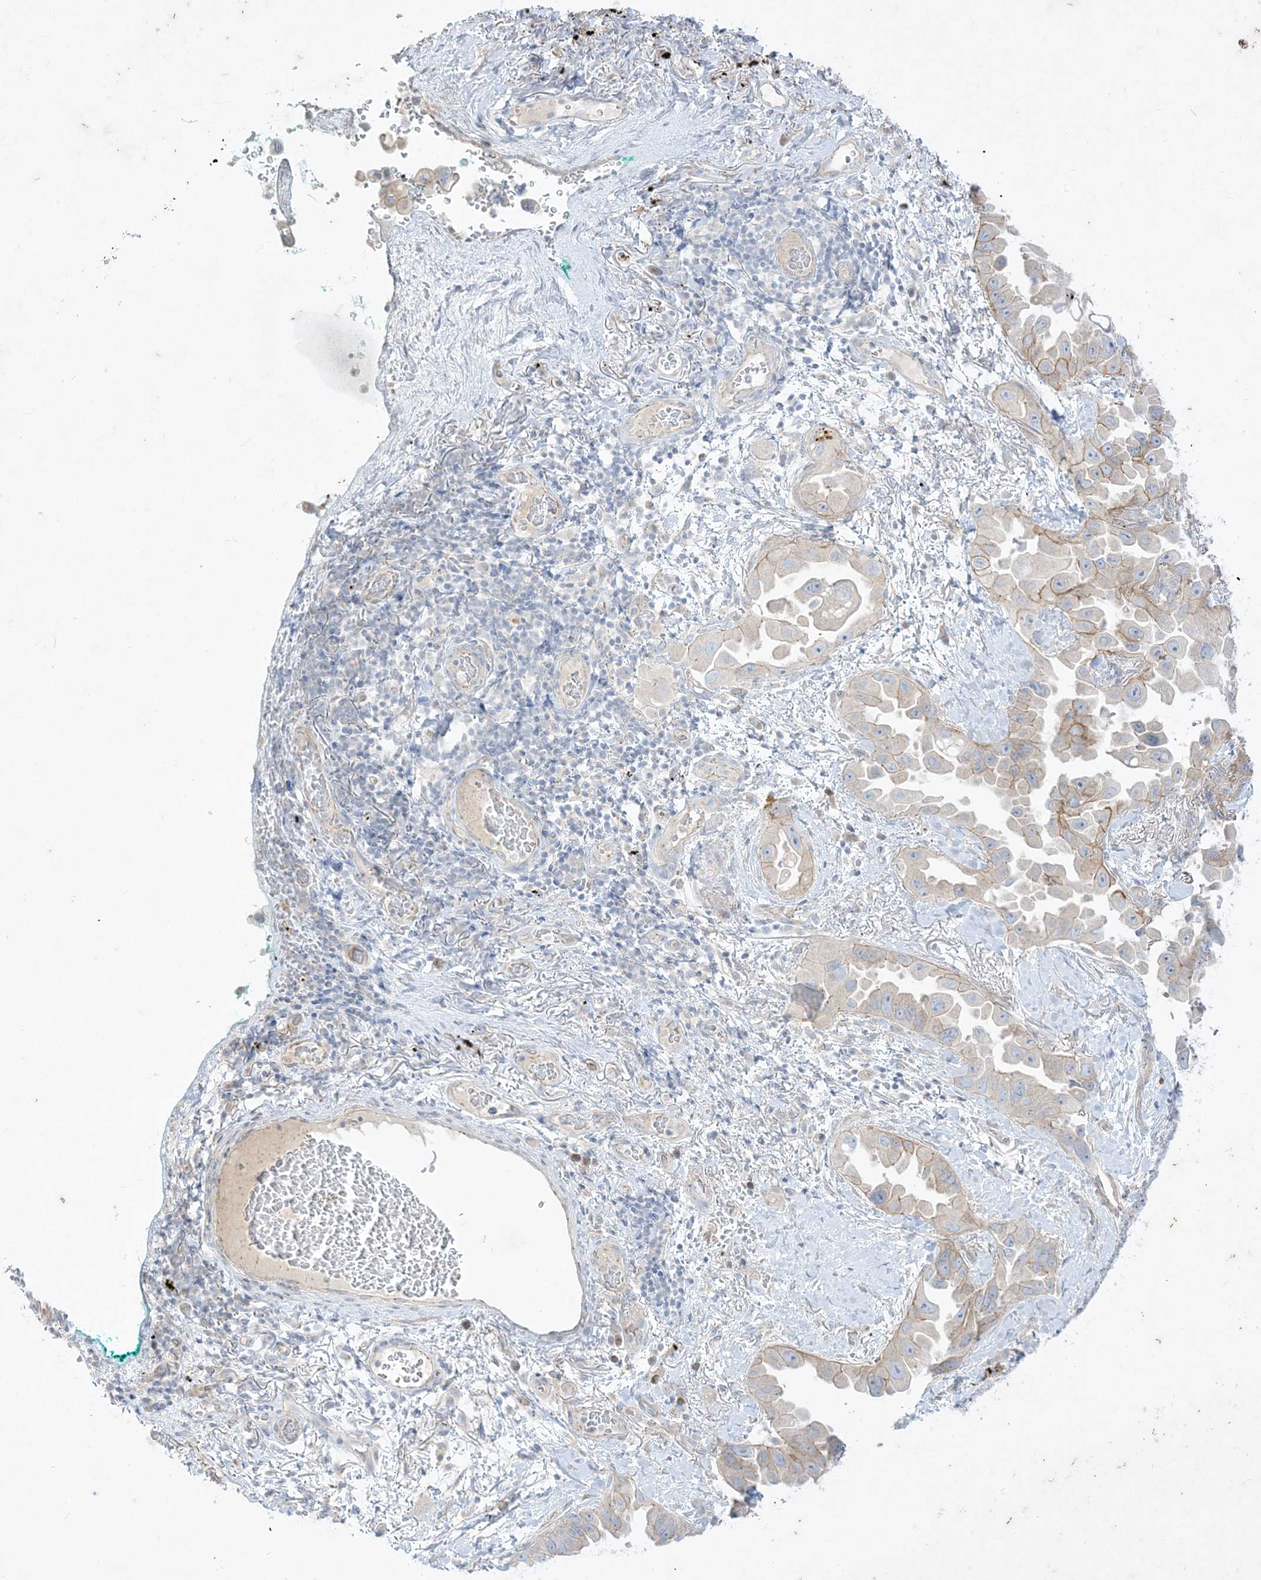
{"staining": {"intensity": "moderate", "quantity": "<25%", "location": "cytoplasmic/membranous"}, "tissue": "lung cancer", "cell_type": "Tumor cells", "image_type": "cancer", "snomed": [{"axis": "morphology", "description": "Adenocarcinoma, NOS"}, {"axis": "topography", "description": "Lung"}], "caption": "The micrograph reveals a brown stain indicating the presence of a protein in the cytoplasmic/membranous of tumor cells in adenocarcinoma (lung). The staining was performed using DAB, with brown indicating positive protein expression. Nuclei are stained blue with hematoxylin.", "gene": "PLEKHA3", "patient": {"sex": "female", "age": 67}}